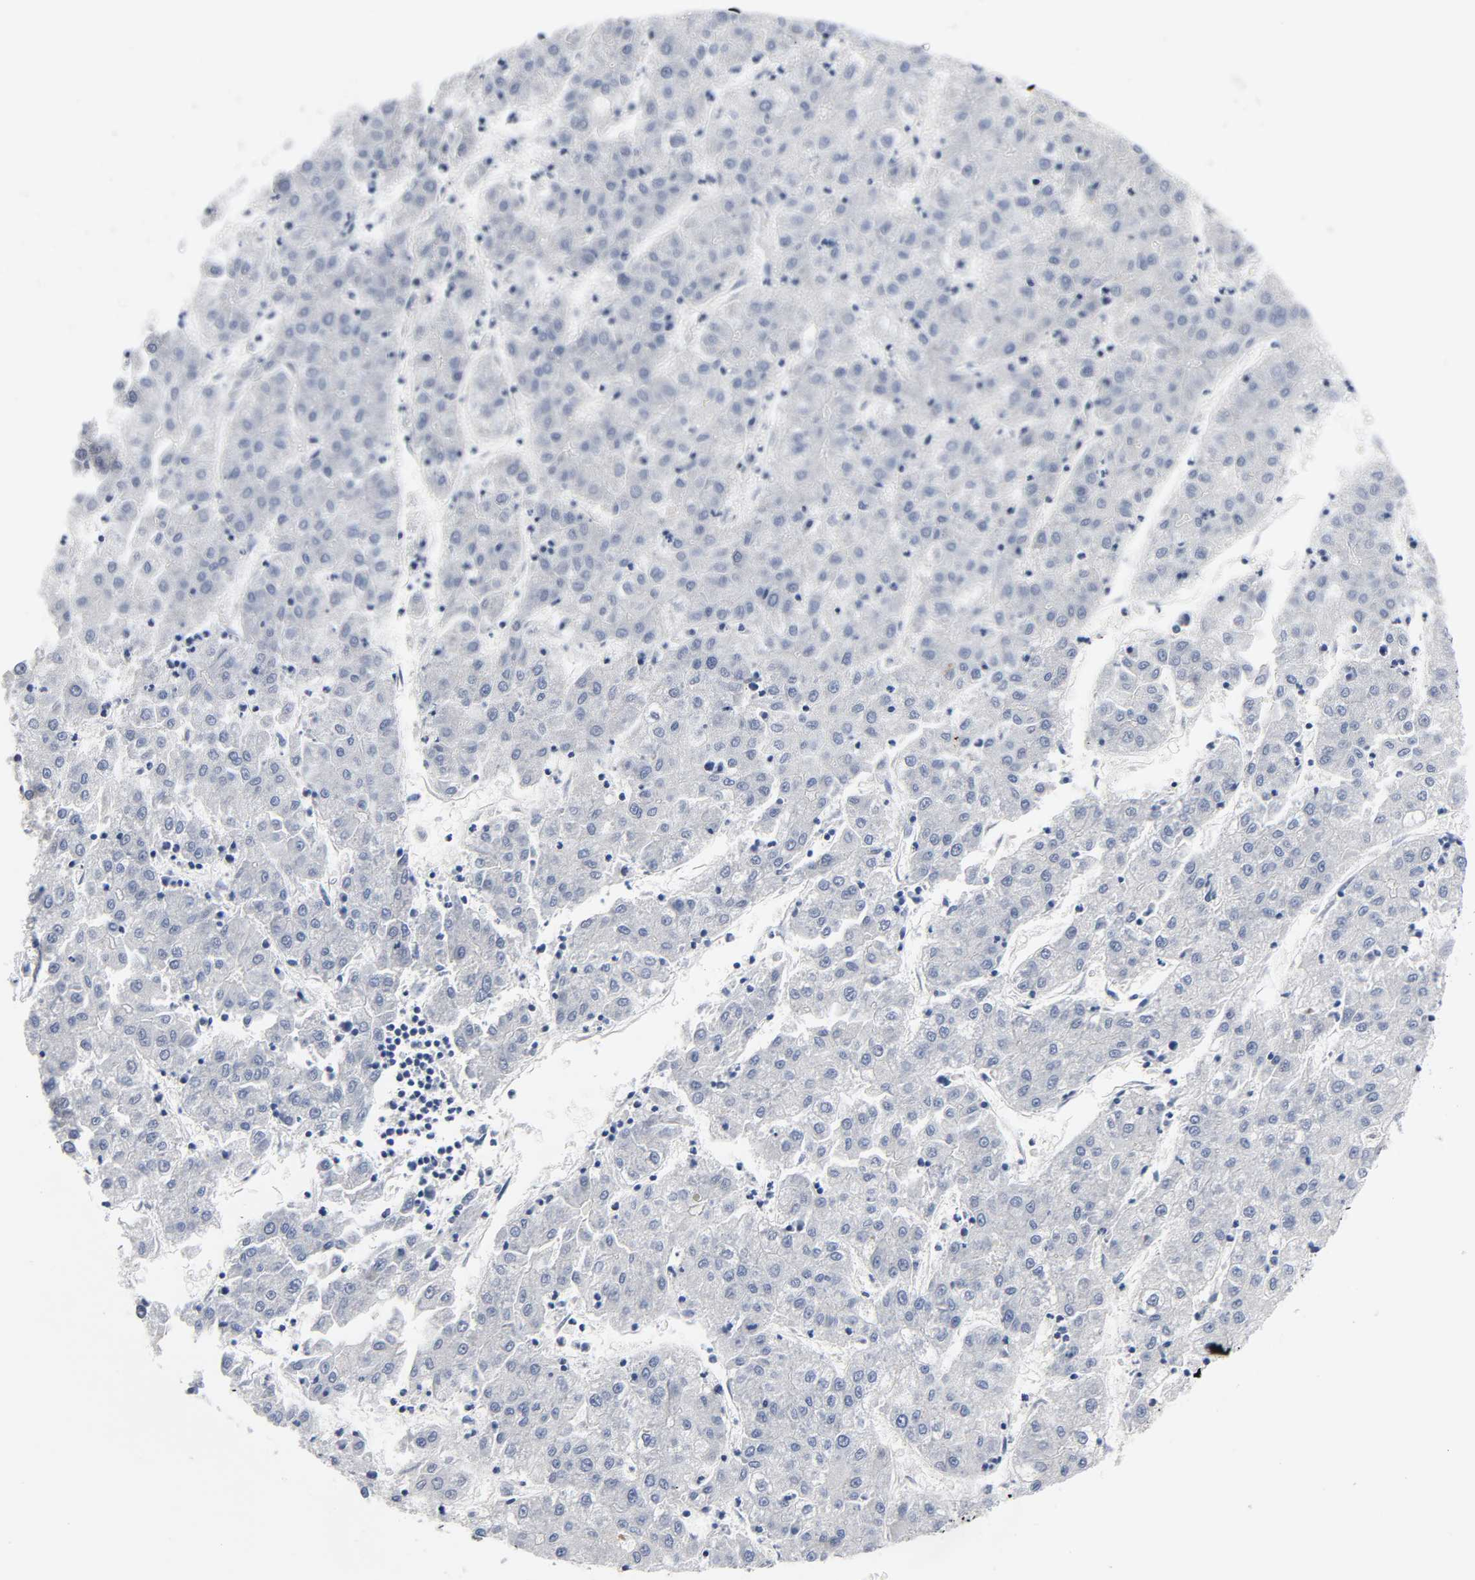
{"staining": {"intensity": "negative", "quantity": "none", "location": "none"}, "tissue": "liver cancer", "cell_type": "Tumor cells", "image_type": "cancer", "snomed": [{"axis": "morphology", "description": "Carcinoma, Hepatocellular, NOS"}, {"axis": "topography", "description": "Liver"}], "caption": "Tumor cells are negative for protein expression in human hepatocellular carcinoma (liver).", "gene": "WEE1", "patient": {"sex": "male", "age": 72}}